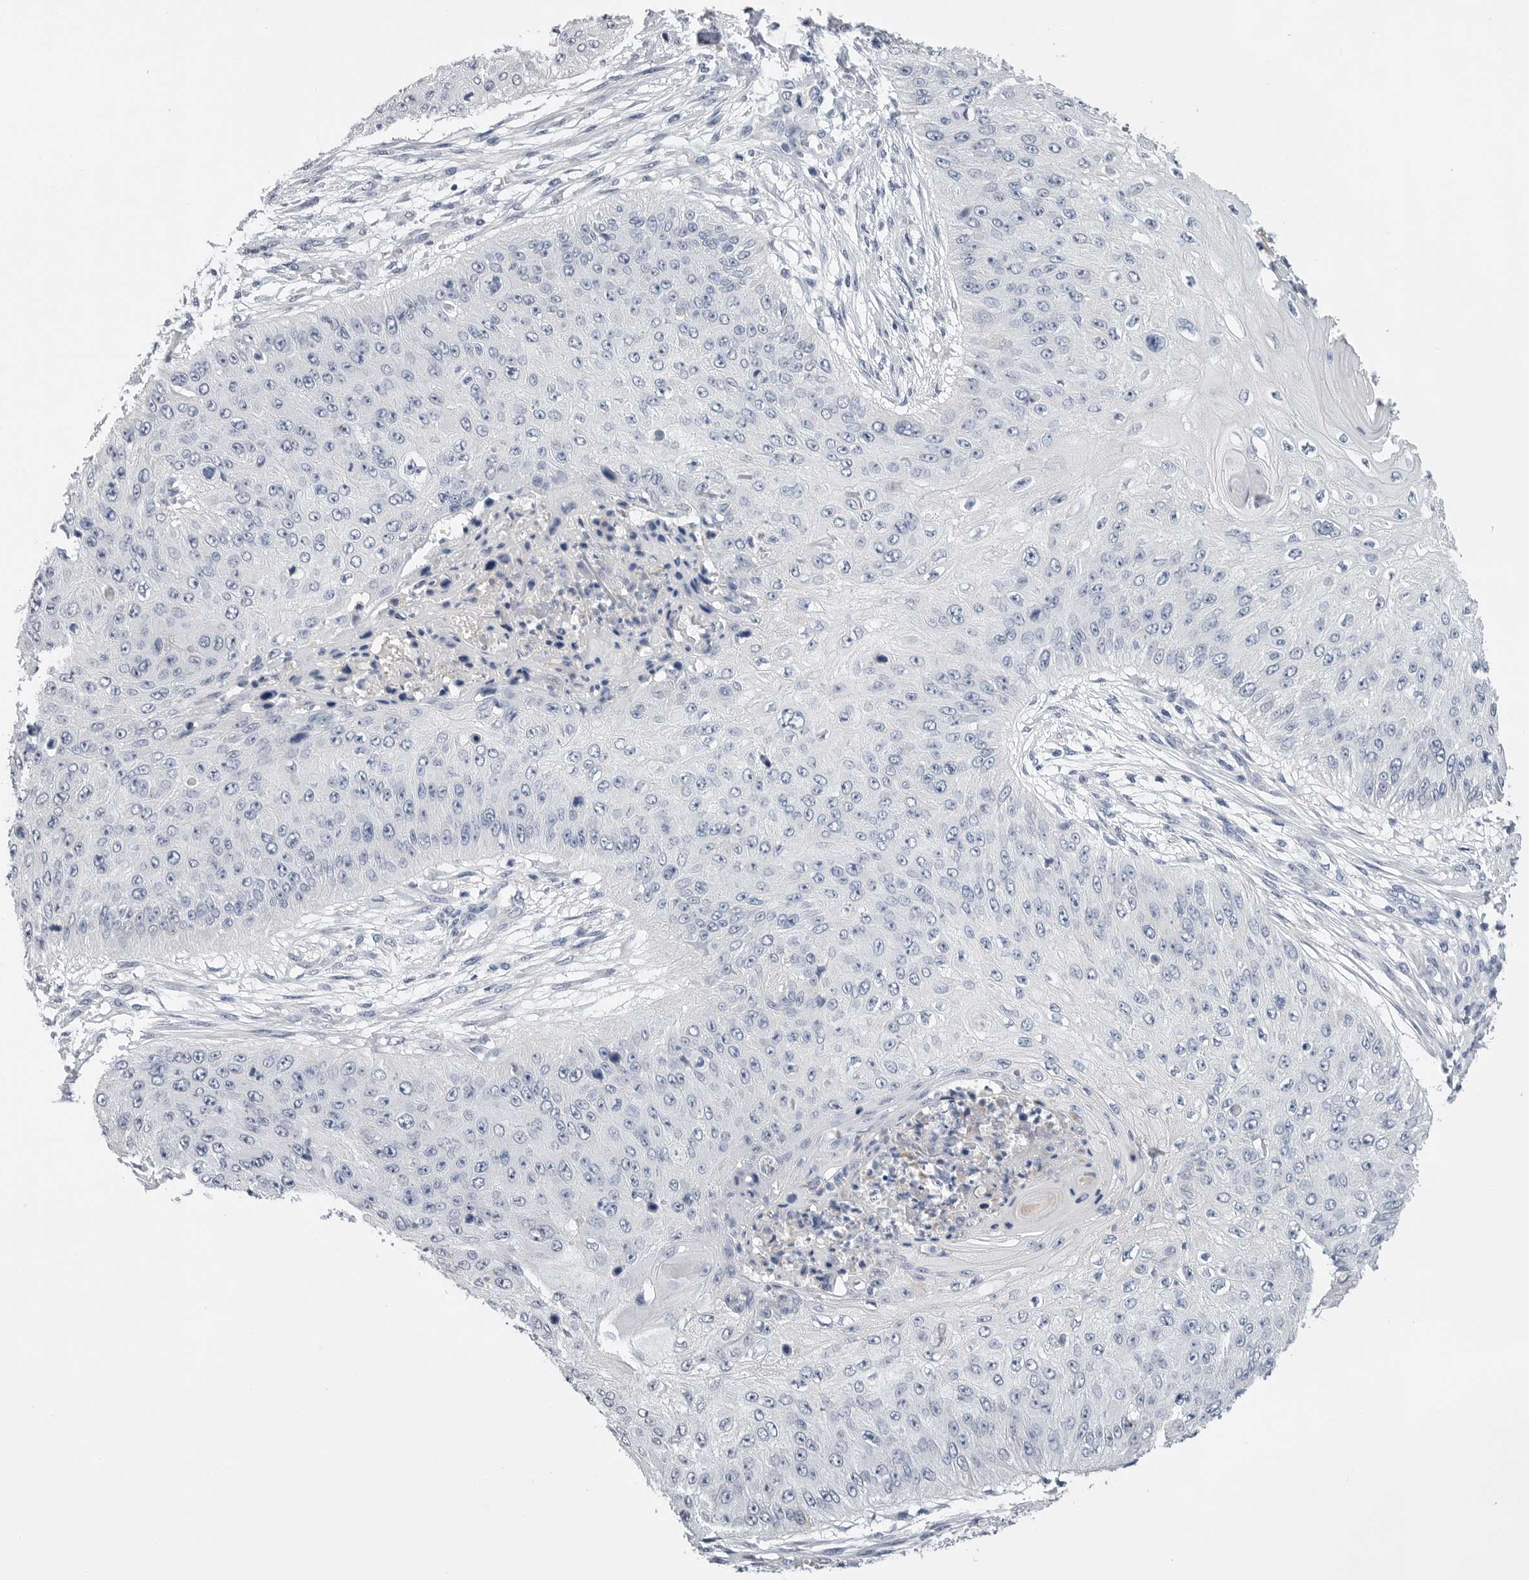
{"staining": {"intensity": "negative", "quantity": "none", "location": "none"}, "tissue": "skin cancer", "cell_type": "Tumor cells", "image_type": "cancer", "snomed": [{"axis": "morphology", "description": "Squamous cell carcinoma, NOS"}, {"axis": "topography", "description": "Skin"}], "caption": "Immunohistochemistry (IHC) histopathology image of neoplastic tissue: squamous cell carcinoma (skin) stained with DAB exhibits no significant protein staining in tumor cells. Brightfield microscopy of IHC stained with DAB (3,3'-diaminobenzidine) (brown) and hematoxylin (blue), captured at high magnification.", "gene": "FABP6", "patient": {"sex": "female", "age": 80}}